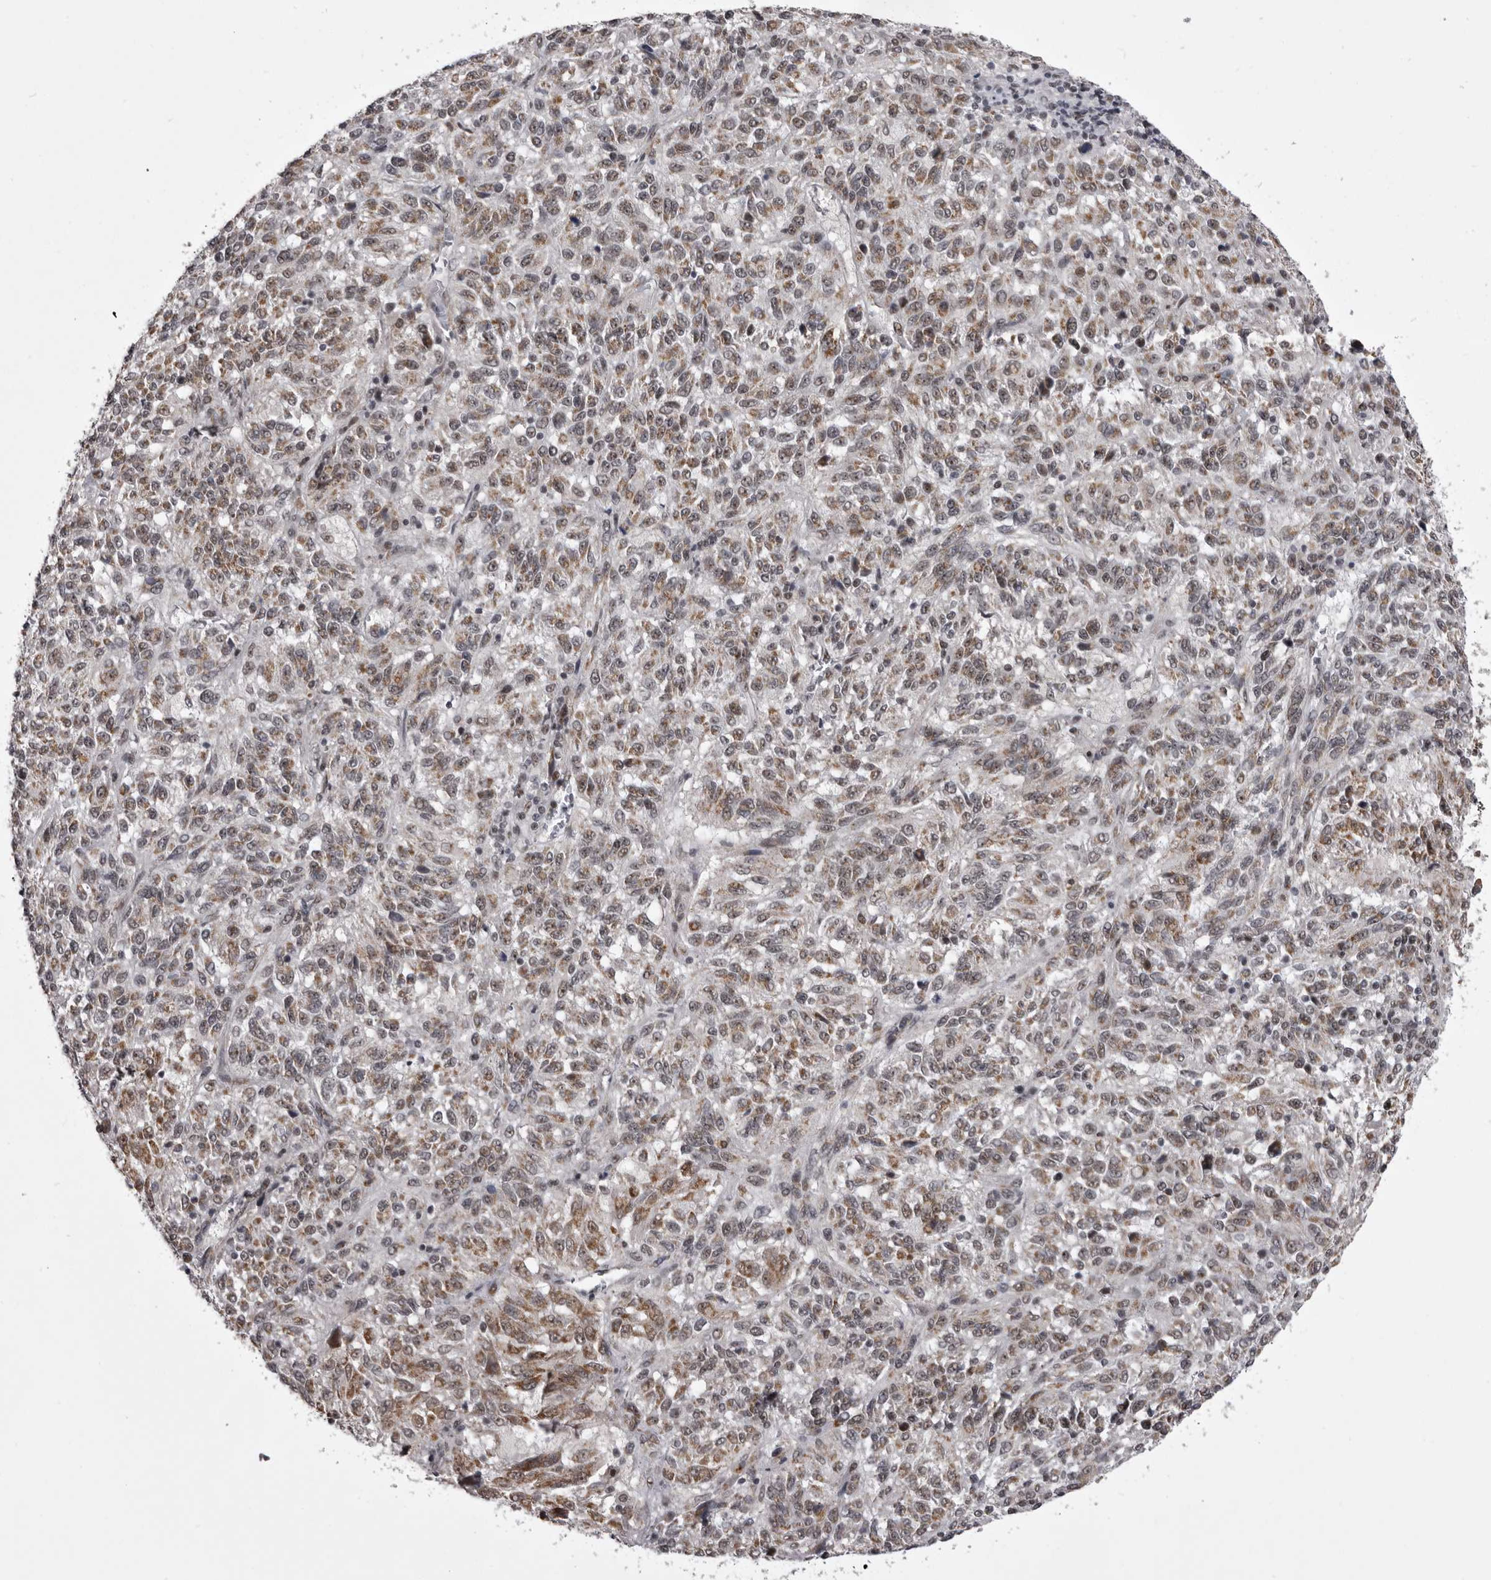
{"staining": {"intensity": "moderate", "quantity": "25%-75%", "location": "cytoplasmic/membranous,nuclear"}, "tissue": "melanoma", "cell_type": "Tumor cells", "image_type": "cancer", "snomed": [{"axis": "morphology", "description": "Malignant melanoma, Metastatic site"}, {"axis": "topography", "description": "Lung"}], "caption": "Tumor cells exhibit moderate cytoplasmic/membranous and nuclear positivity in approximately 25%-75% of cells in melanoma.", "gene": "PRPF3", "patient": {"sex": "male", "age": 64}}